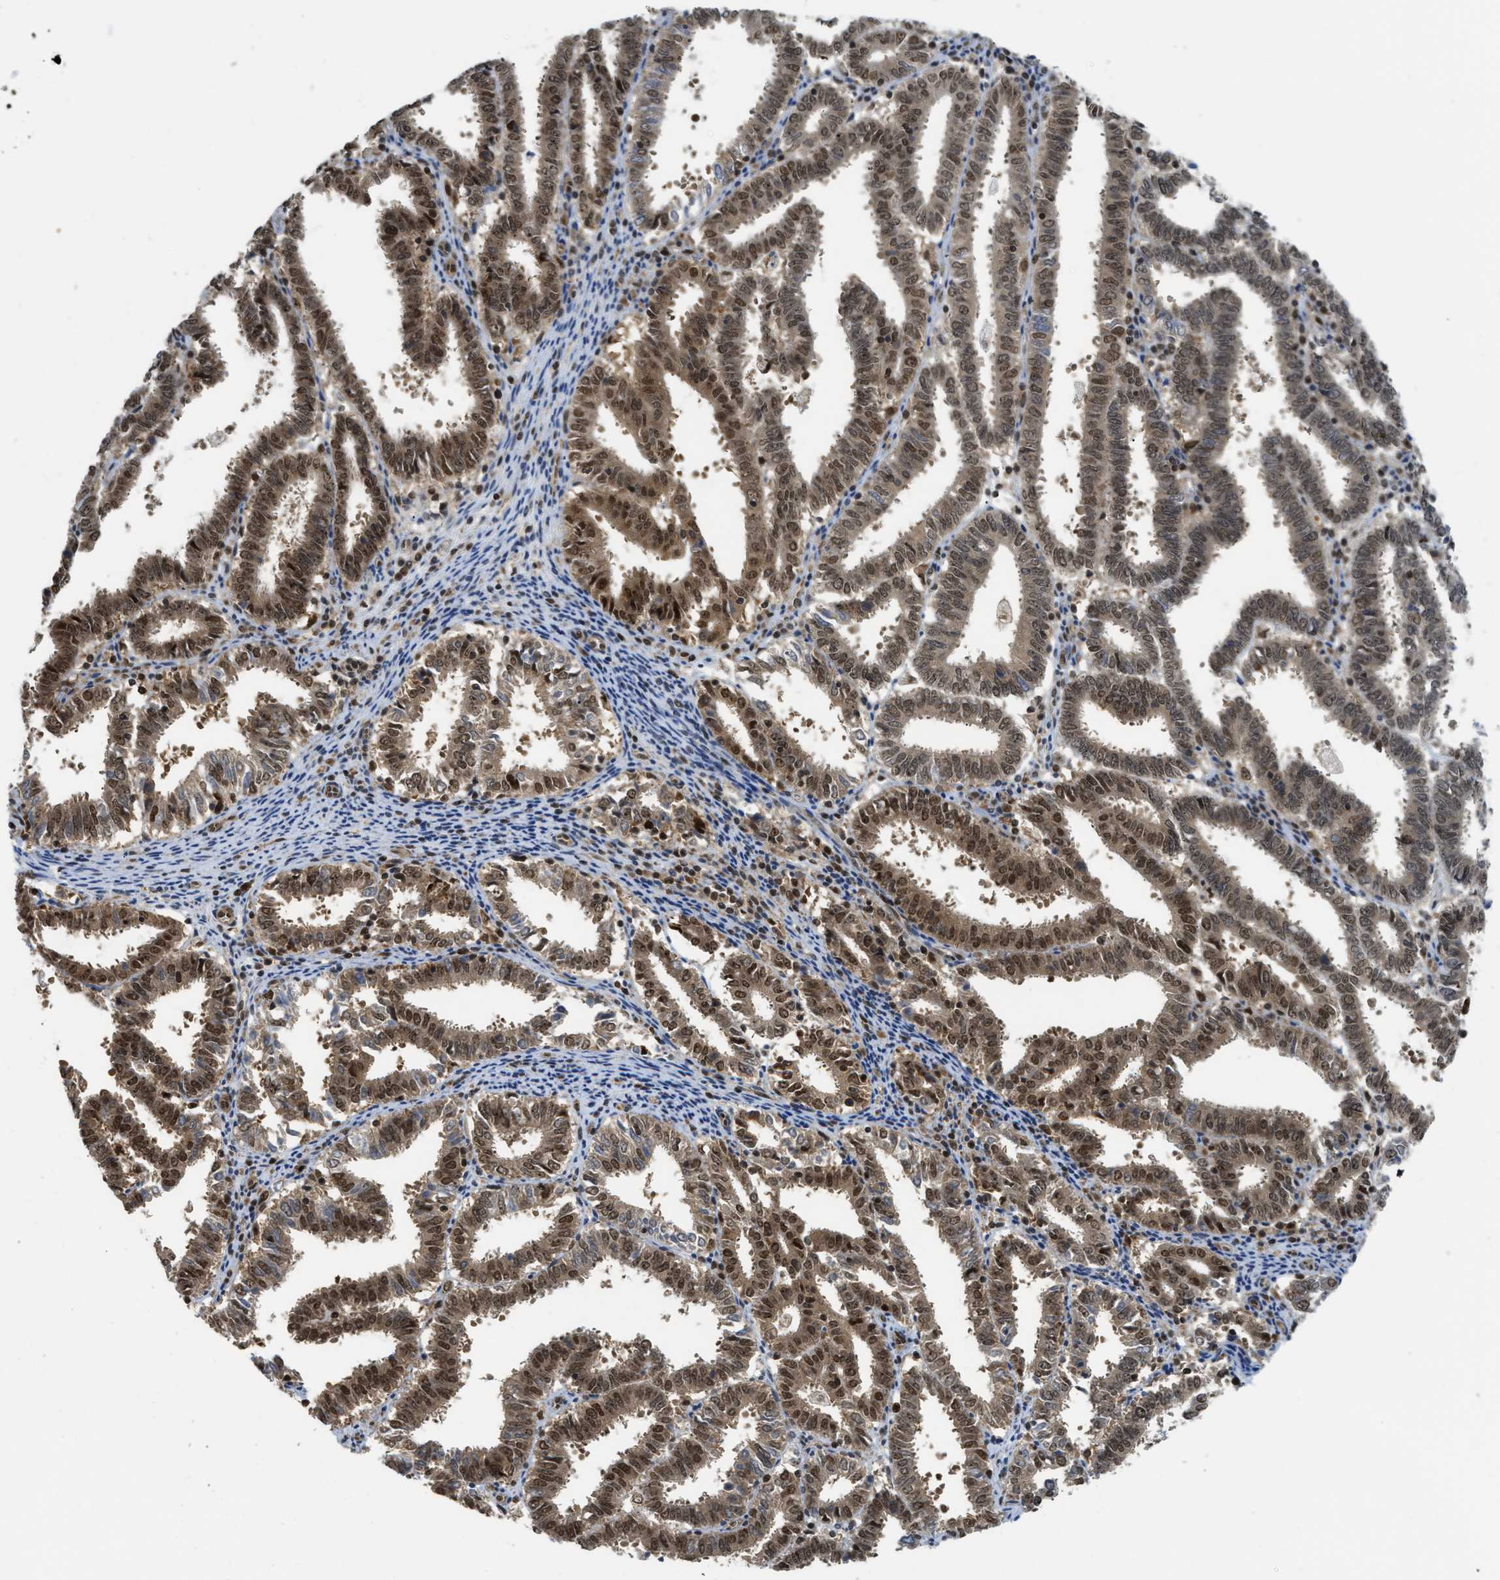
{"staining": {"intensity": "strong", "quantity": ">75%", "location": "cytoplasmic/membranous,nuclear"}, "tissue": "endometrial cancer", "cell_type": "Tumor cells", "image_type": "cancer", "snomed": [{"axis": "morphology", "description": "Adenocarcinoma, NOS"}, {"axis": "topography", "description": "Uterus"}], "caption": "Adenocarcinoma (endometrial) tissue demonstrates strong cytoplasmic/membranous and nuclear expression in about >75% of tumor cells The staining was performed using DAB (3,3'-diaminobenzidine), with brown indicating positive protein expression. Nuclei are stained blue with hematoxylin.", "gene": "TACC1", "patient": {"sex": "female", "age": 83}}